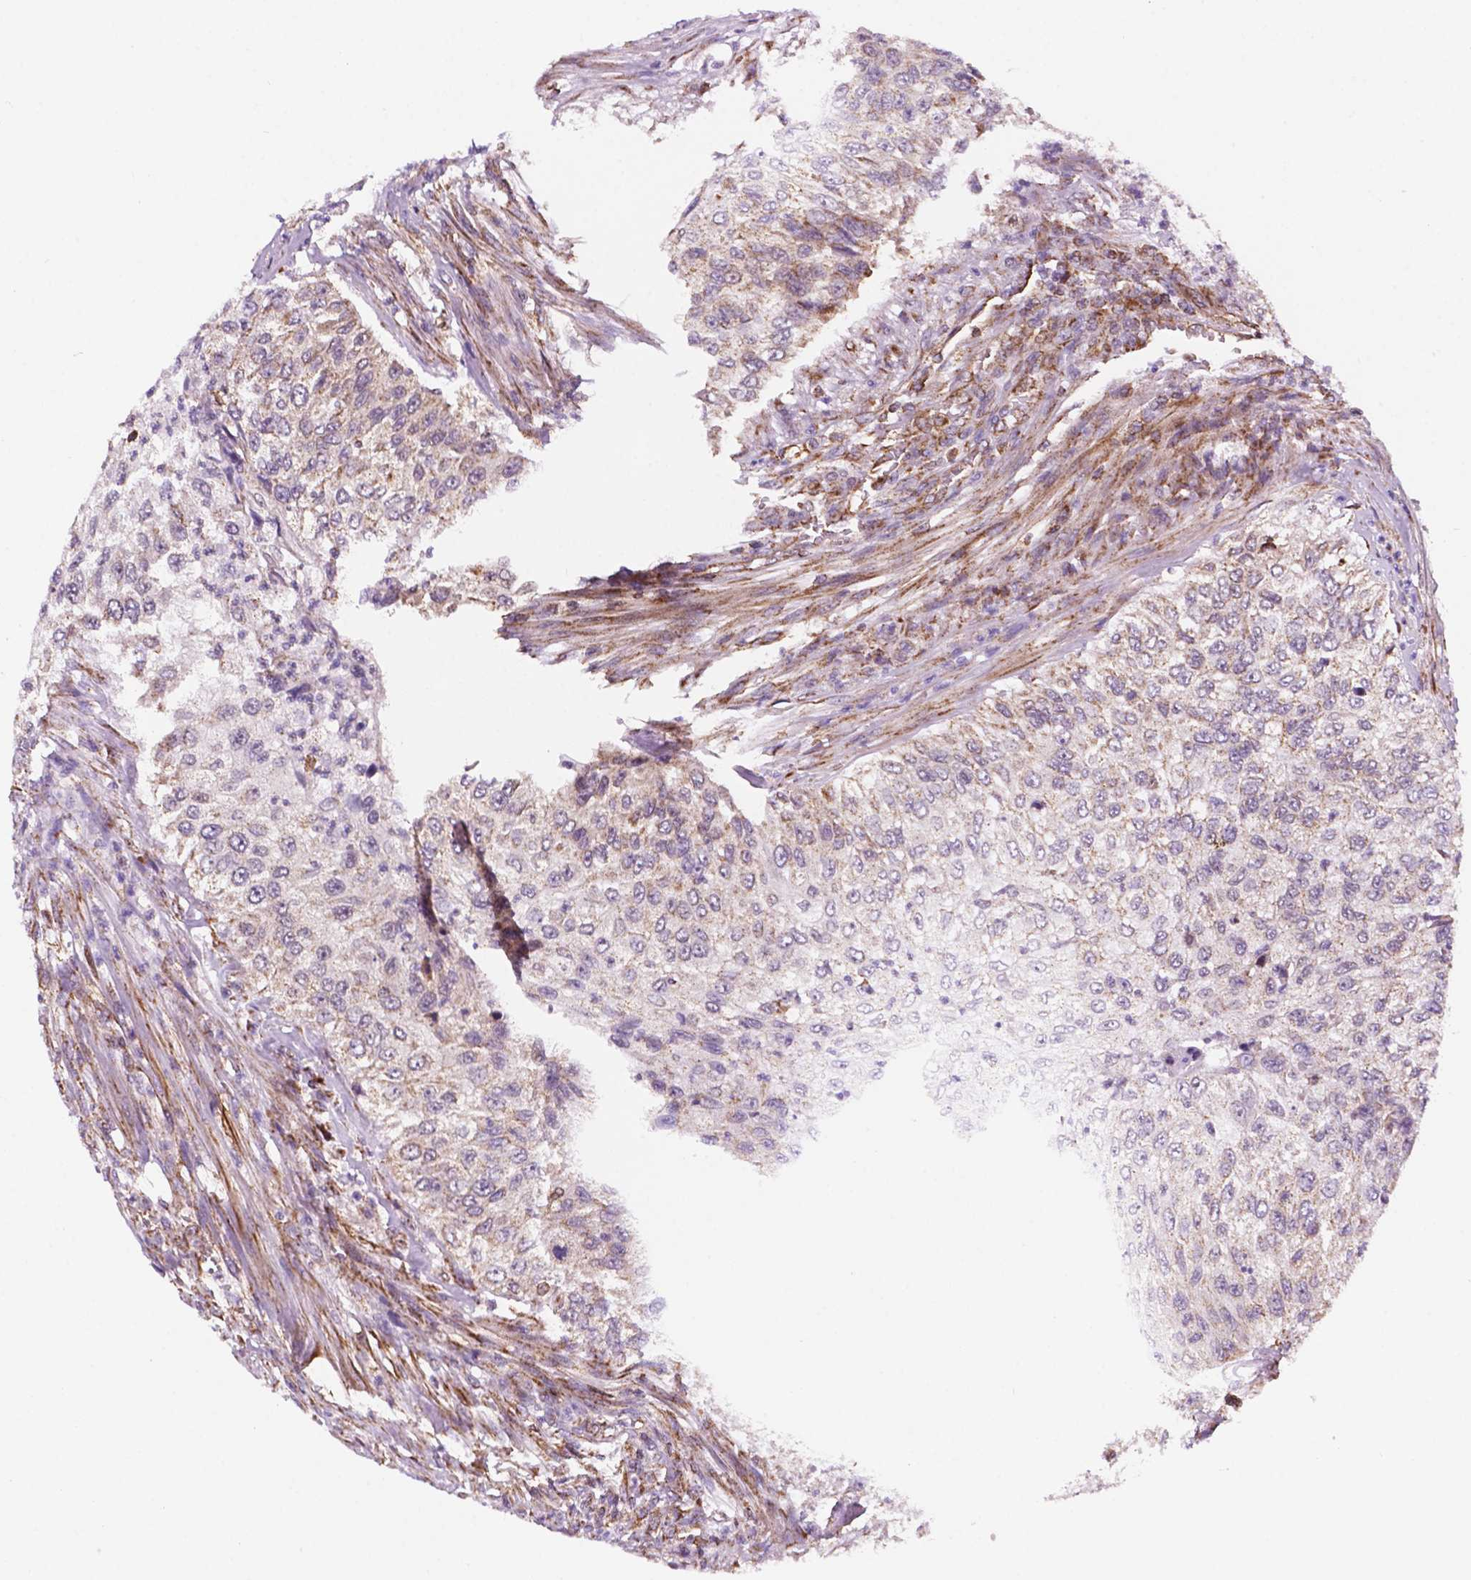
{"staining": {"intensity": "weak", "quantity": "25%-75%", "location": "cytoplasmic/membranous"}, "tissue": "urothelial cancer", "cell_type": "Tumor cells", "image_type": "cancer", "snomed": [{"axis": "morphology", "description": "Urothelial carcinoma, High grade"}, {"axis": "topography", "description": "Urinary bladder"}], "caption": "Human urothelial carcinoma (high-grade) stained with a protein marker demonstrates weak staining in tumor cells.", "gene": "GEMIN4", "patient": {"sex": "female", "age": 60}}